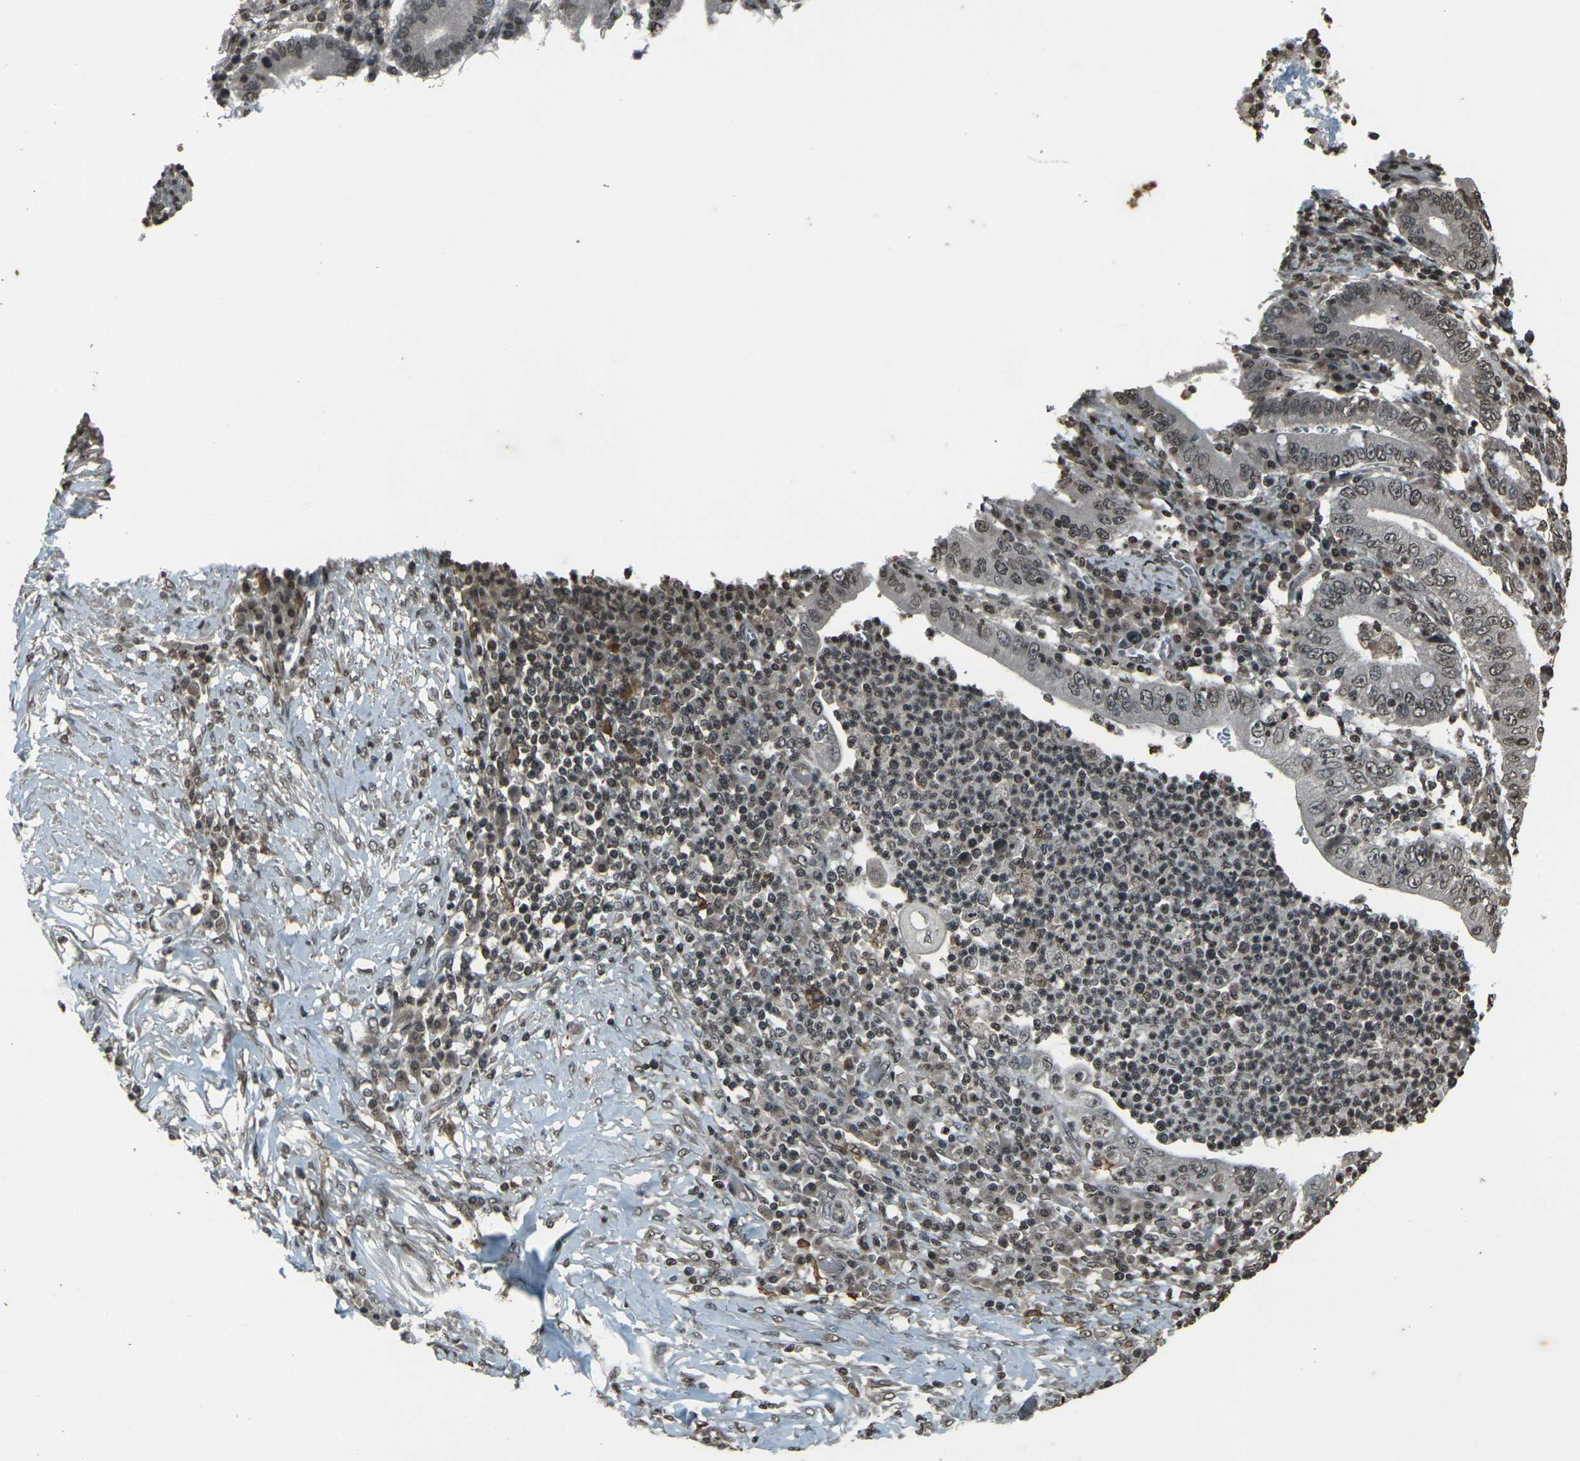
{"staining": {"intensity": "weak", "quantity": "25%-75%", "location": "nuclear"}, "tissue": "stomach cancer", "cell_type": "Tumor cells", "image_type": "cancer", "snomed": [{"axis": "morphology", "description": "Normal tissue, NOS"}, {"axis": "morphology", "description": "Adenocarcinoma, NOS"}, {"axis": "topography", "description": "Esophagus"}, {"axis": "topography", "description": "Stomach, upper"}, {"axis": "topography", "description": "Peripheral nerve tissue"}], "caption": "This is an image of immunohistochemistry staining of adenocarcinoma (stomach), which shows weak positivity in the nuclear of tumor cells.", "gene": "PRPF8", "patient": {"sex": "male", "age": 62}}